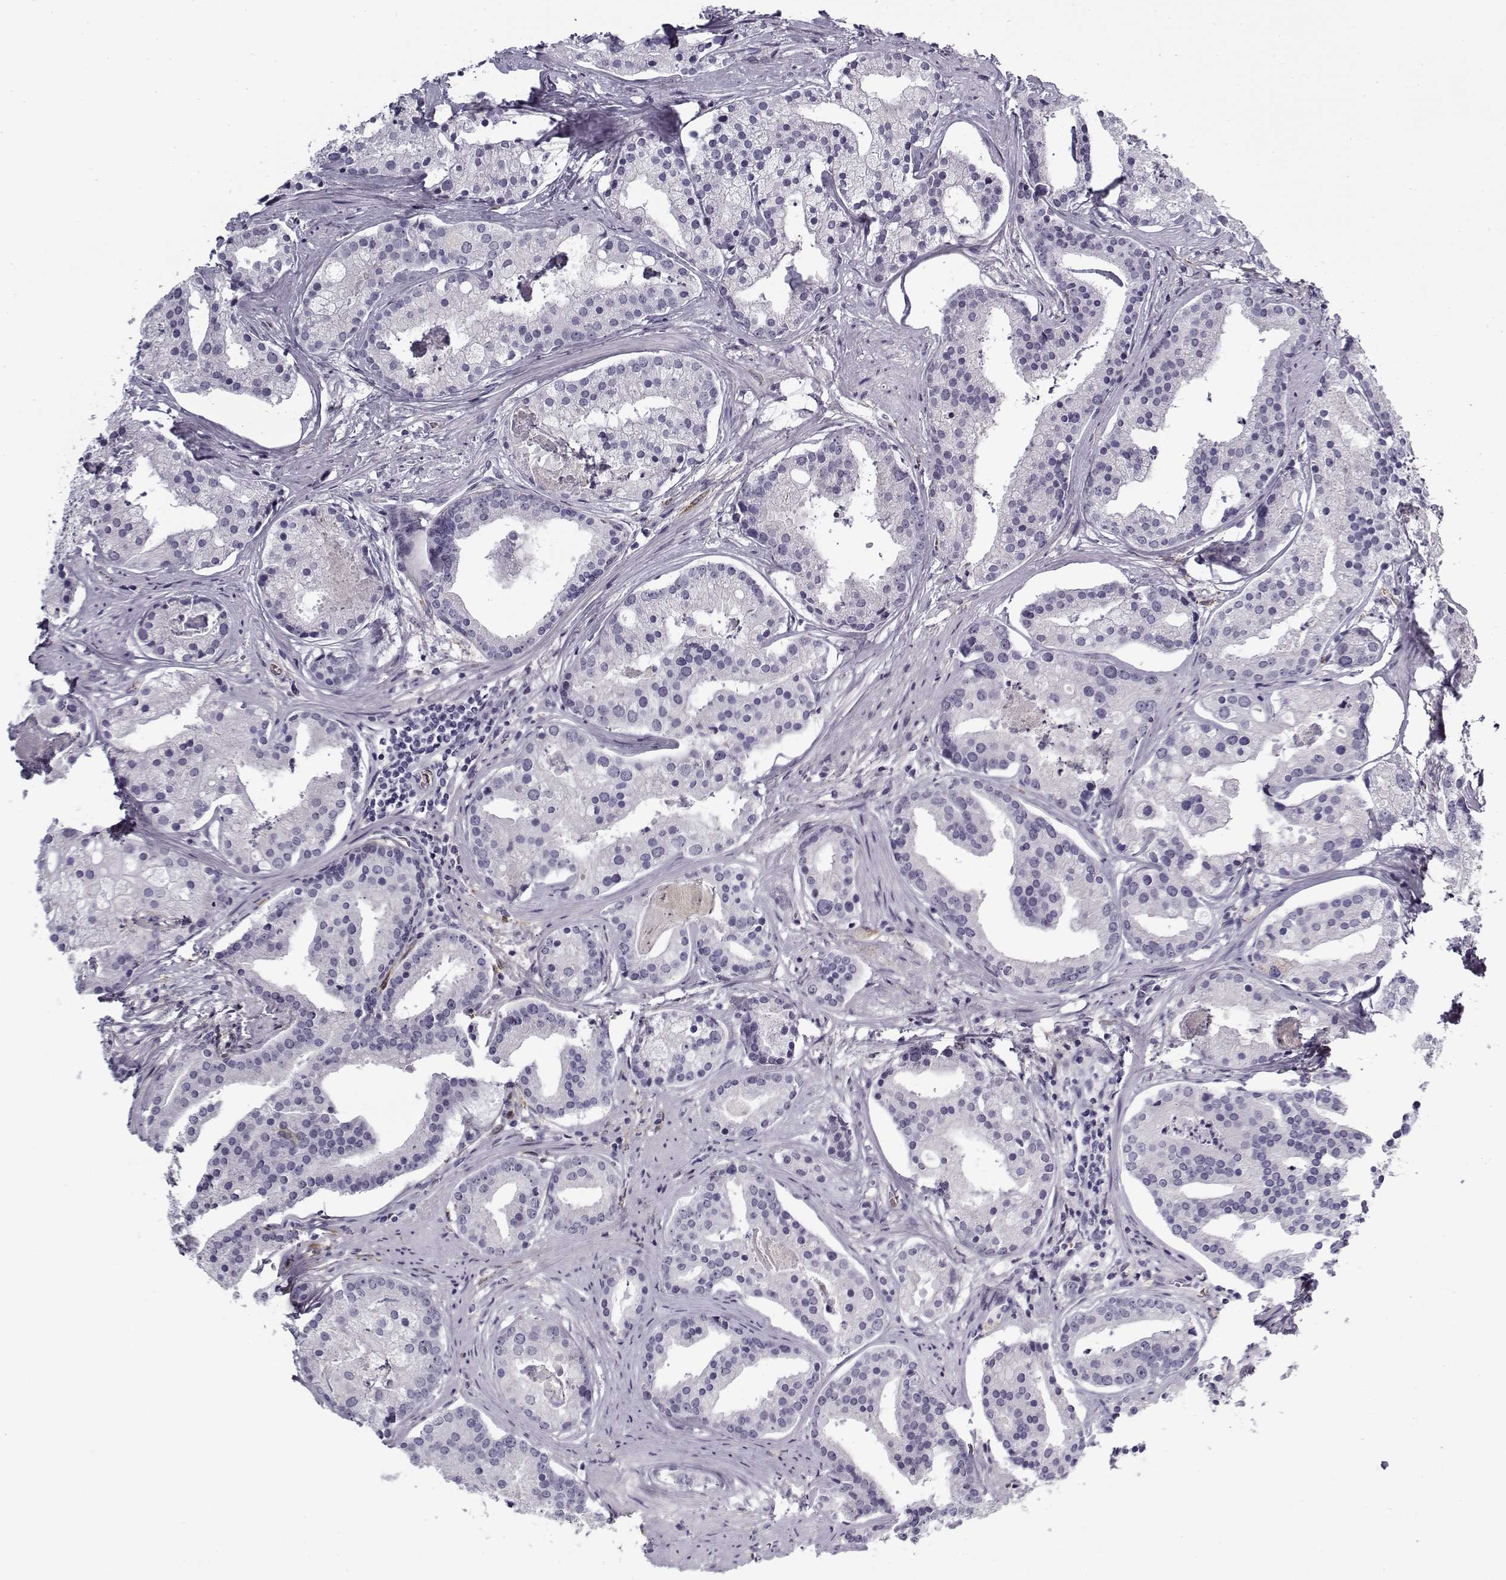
{"staining": {"intensity": "negative", "quantity": "none", "location": "none"}, "tissue": "prostate cancer", "cell_type": "Tumor cells", "image_type": "cancer", "snomed": [{"axis": "morphology", "description": "Adenocarcinoma, NOS"}, {"axis": "topography", "description": "Prostate and seminal vesicle, NOS"}, {"axis": "topography", "description": "Prostate"}], "caption": "This is an IHC micrograph of prostate cancer (adenocarcinoma). There is no positivity in tumor cells.", "gene": "SNCA", "patient": {"sex": "male", "age": 44}}